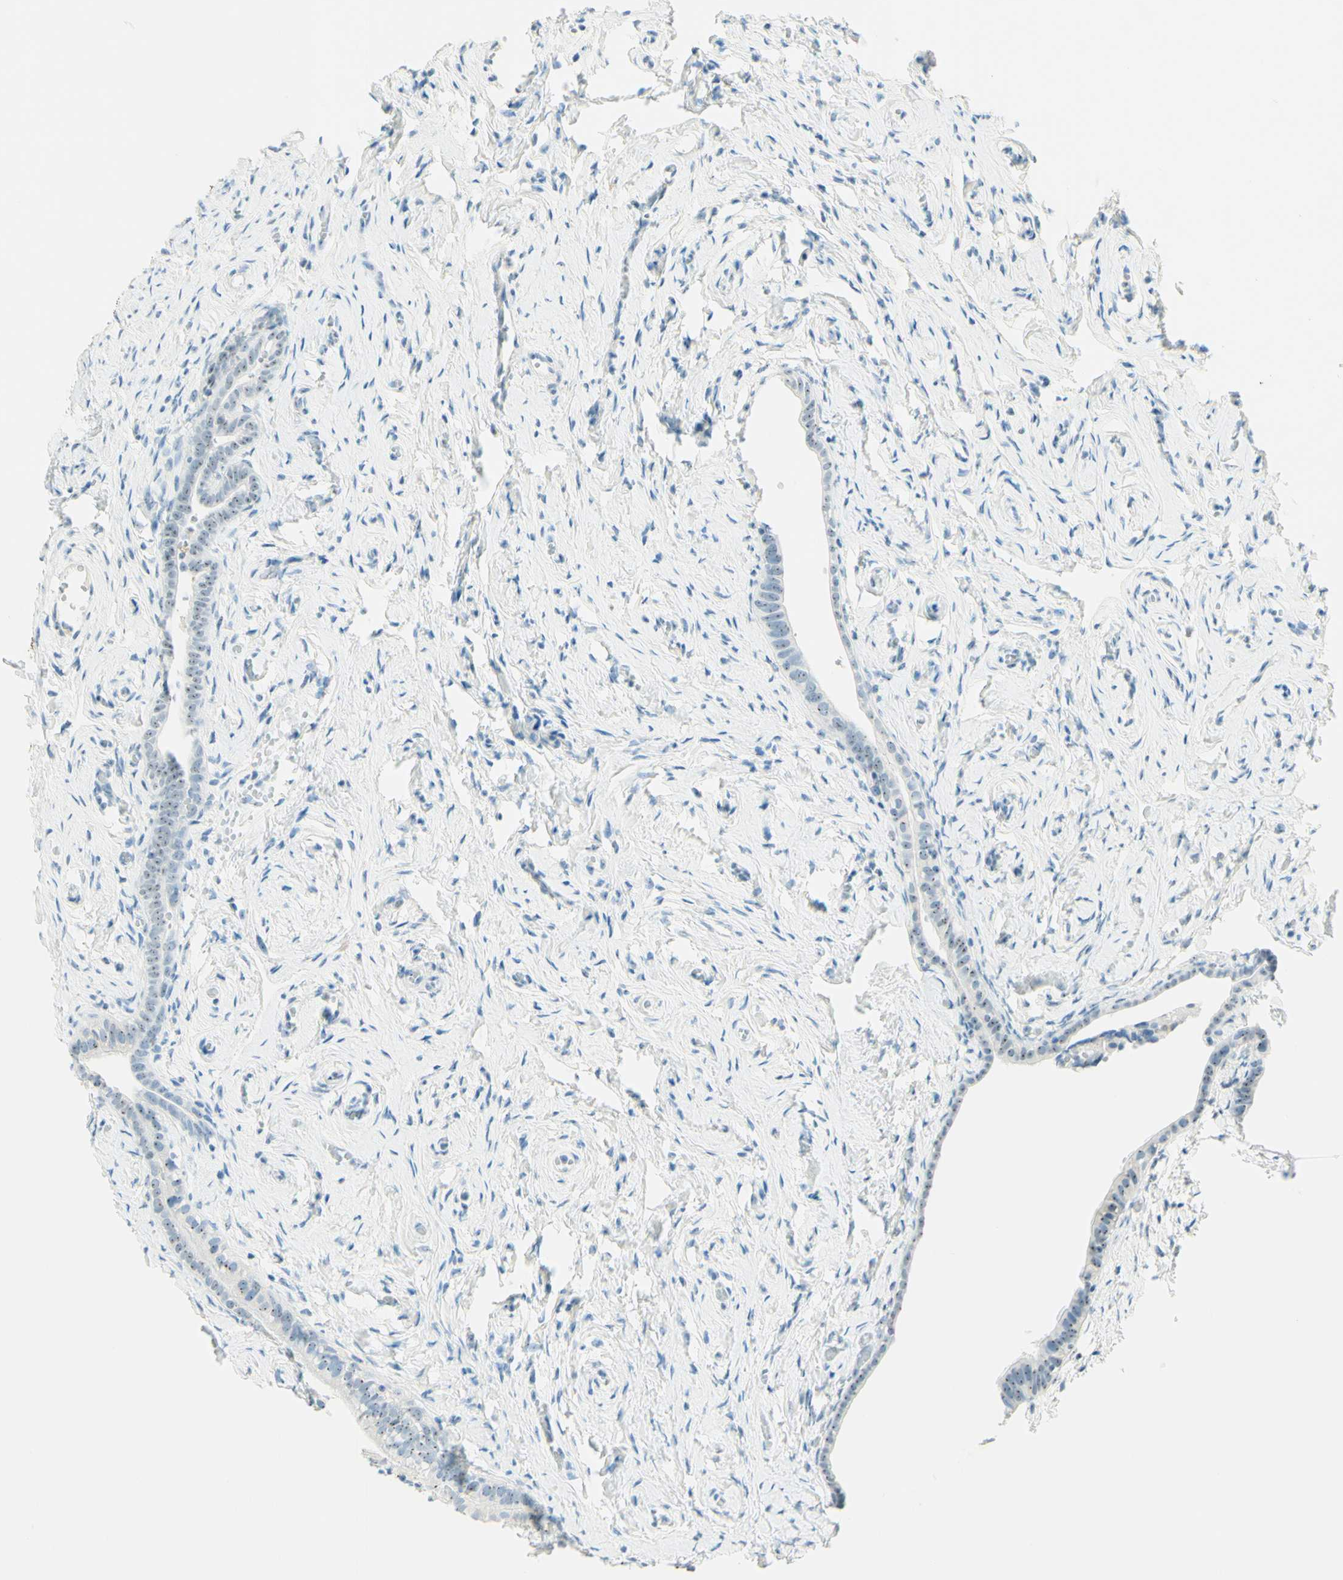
{"staining": {"intensity": "weak", "quantity": ">75%", "location": "nuclear"}, "tissue": "fallopian tube", "cell_type": "Glandular cells", "image_type": "normal", "snomed": [{"axis": "morphology", "description": "Normal tissue, NOS"}, {"axis": "topography", "description": "Fallopian tube"}], "caption": "DAB (3,3'-diaminobenzidine) immunohistochemical staining of benign fallopian tube demonstrates weak nuclear protein staining in approximately >75% of glandular cells. (DAB (3,3'-diaminobenzidine) = brown stain, brightfield microscopy at high magnification).", "gene": "FMR1NB", "patient": {"sex": "female", "age": 71}}